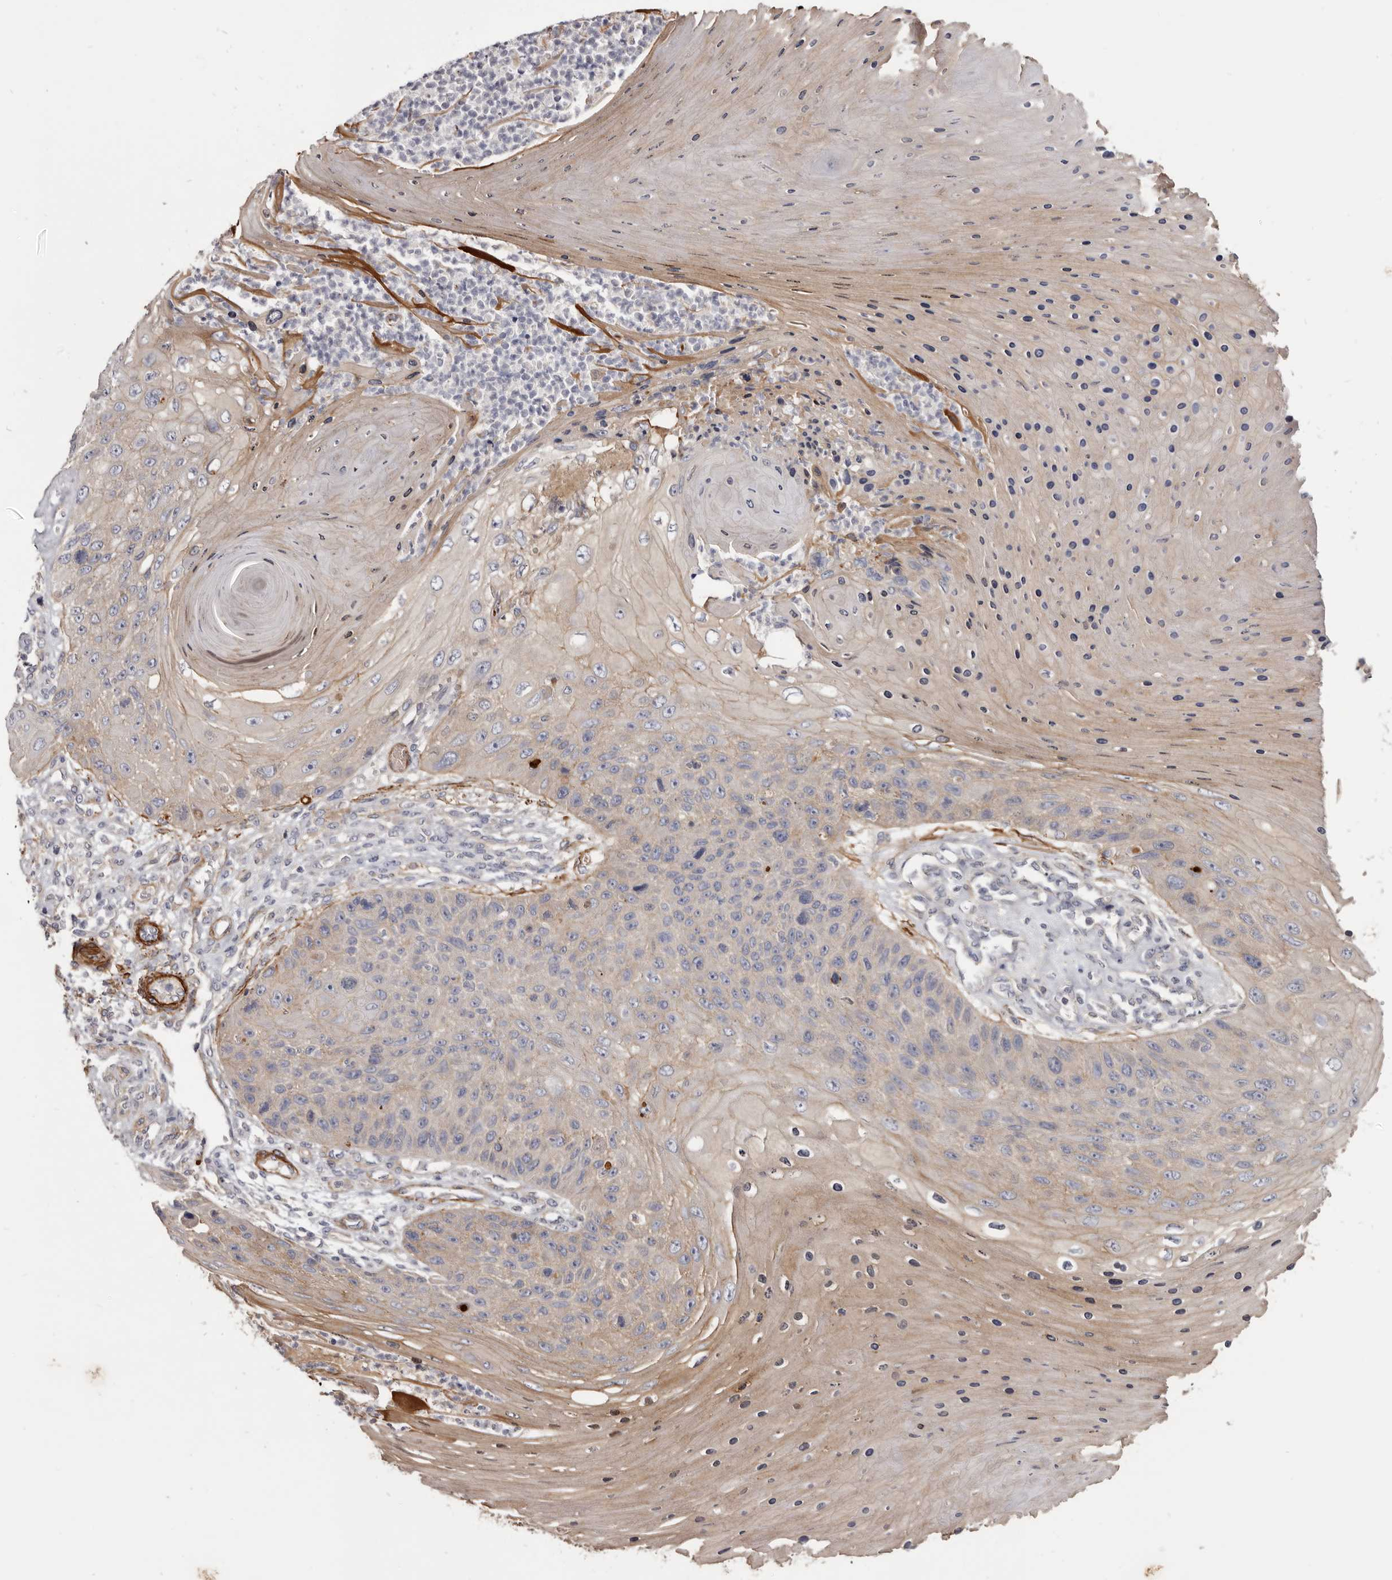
{"staining": {"intensity": "weak", "quantity": "25%-75%", "location": "cytoplasmic/membranous"}, "tissue": "skin cancer", "cell_type": "Tumor cells", "image_type": "cancer", "snomed": [{"axis": "morphology", "description": "Squamous cell carcinoma, NOS"}, {"axis": "topography", "description": "Skin"}], "caption": "The immunohistochemical stain highlights weak cytoplasmic/membranous expression in tumor cells of skin cancer (squamous cell carcinoma) tissue.", "gene": "CGN", "patient": {"sex": "female", "age": 88}}